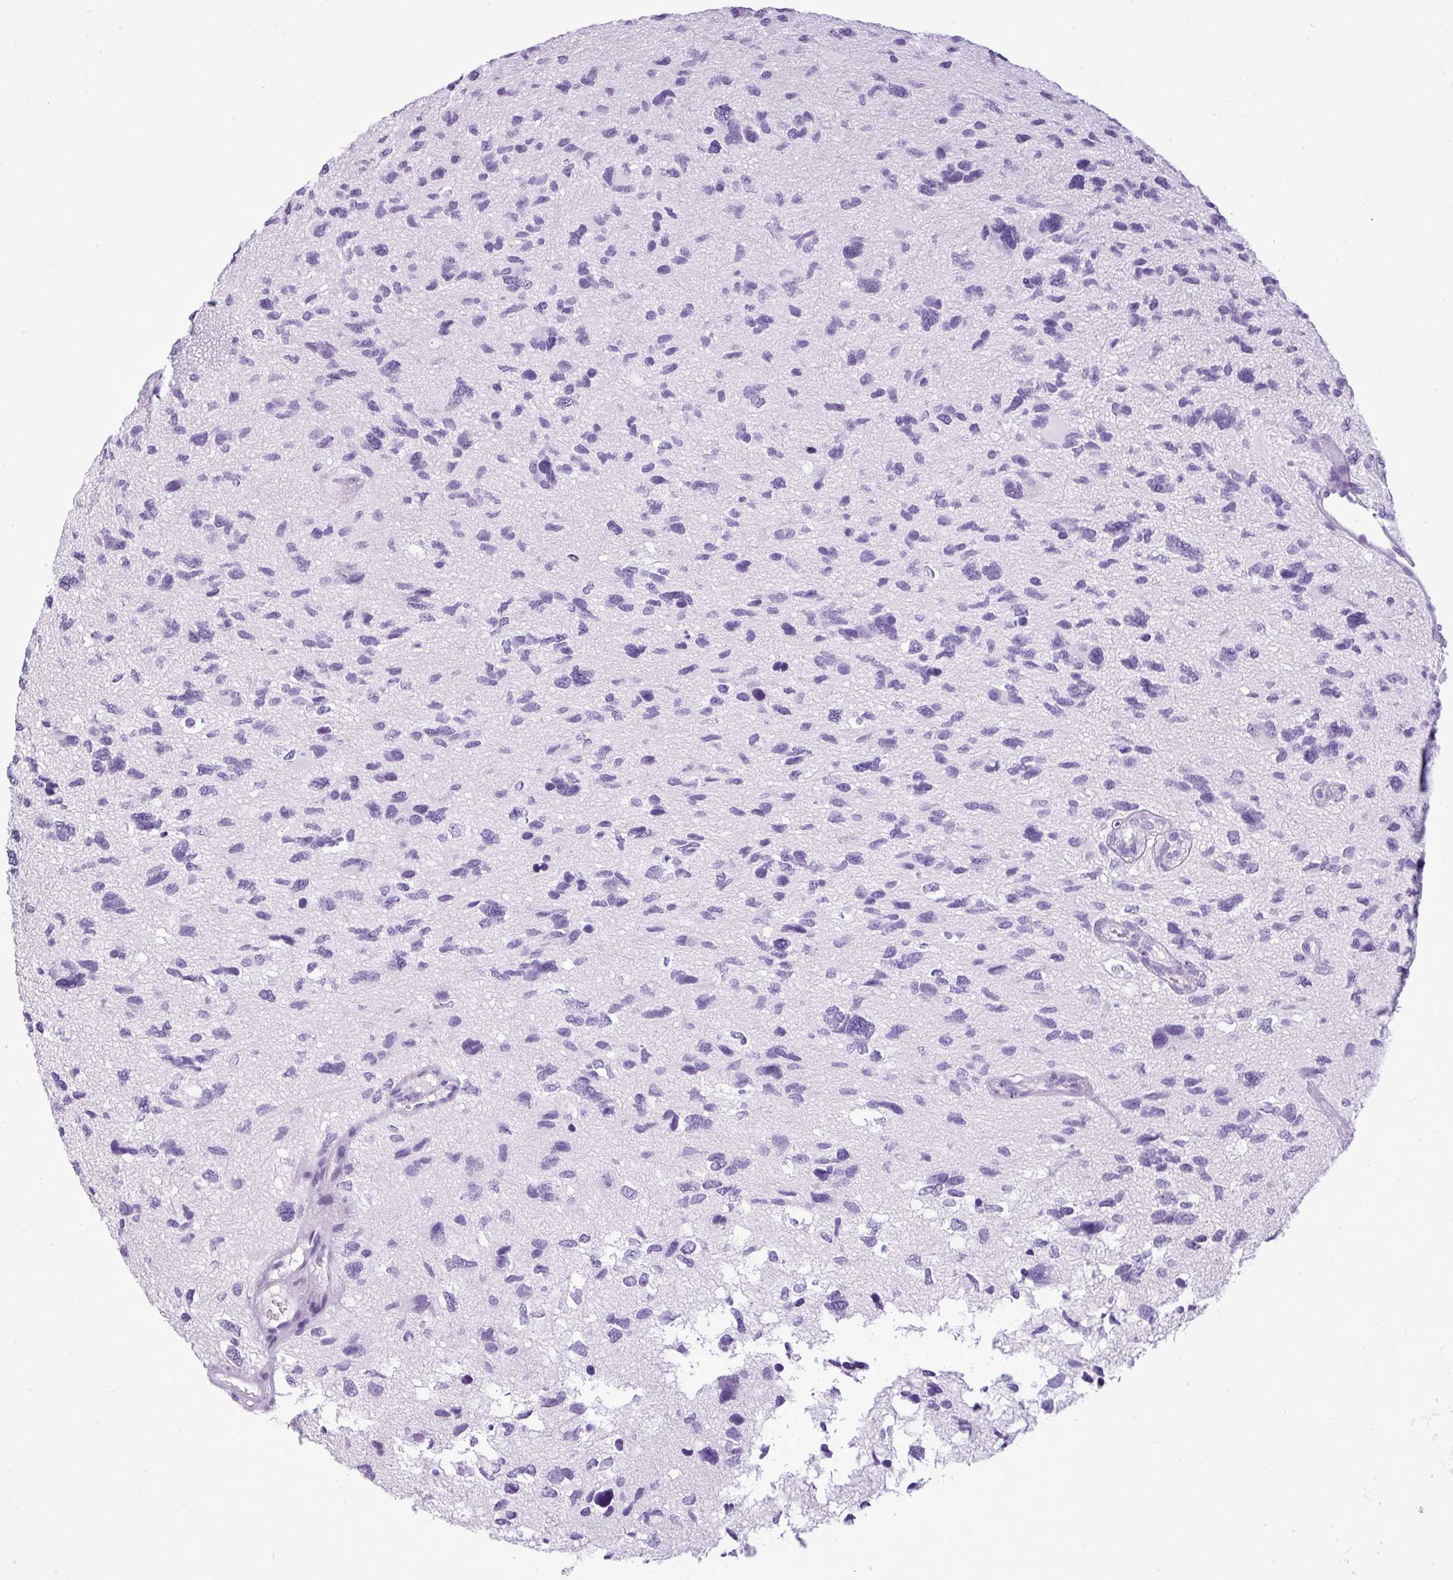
{"staining": {"intensity": "negative", "quantity": "none", "location": "none"}, "tissue": "glioma", "cell_type": "Tumor cells", "image_type": "cancer", "snomed": [{"axis": "morphology", "description": "Glioma, malignant, High grade"}, {"axis": "topography", "description": "Brain"}], "caption": "Tumor cells show no significant protein positivity in glioma. Brightfield microscopy of immunohistochemistry (IHC) stained with DAB (3,3'-diaminobenzidine) (brown) and hematoxylin (blue), captured at high magnification.", "gene": "RBMXL2", "patient": {"sex": "female", "age": 11}}